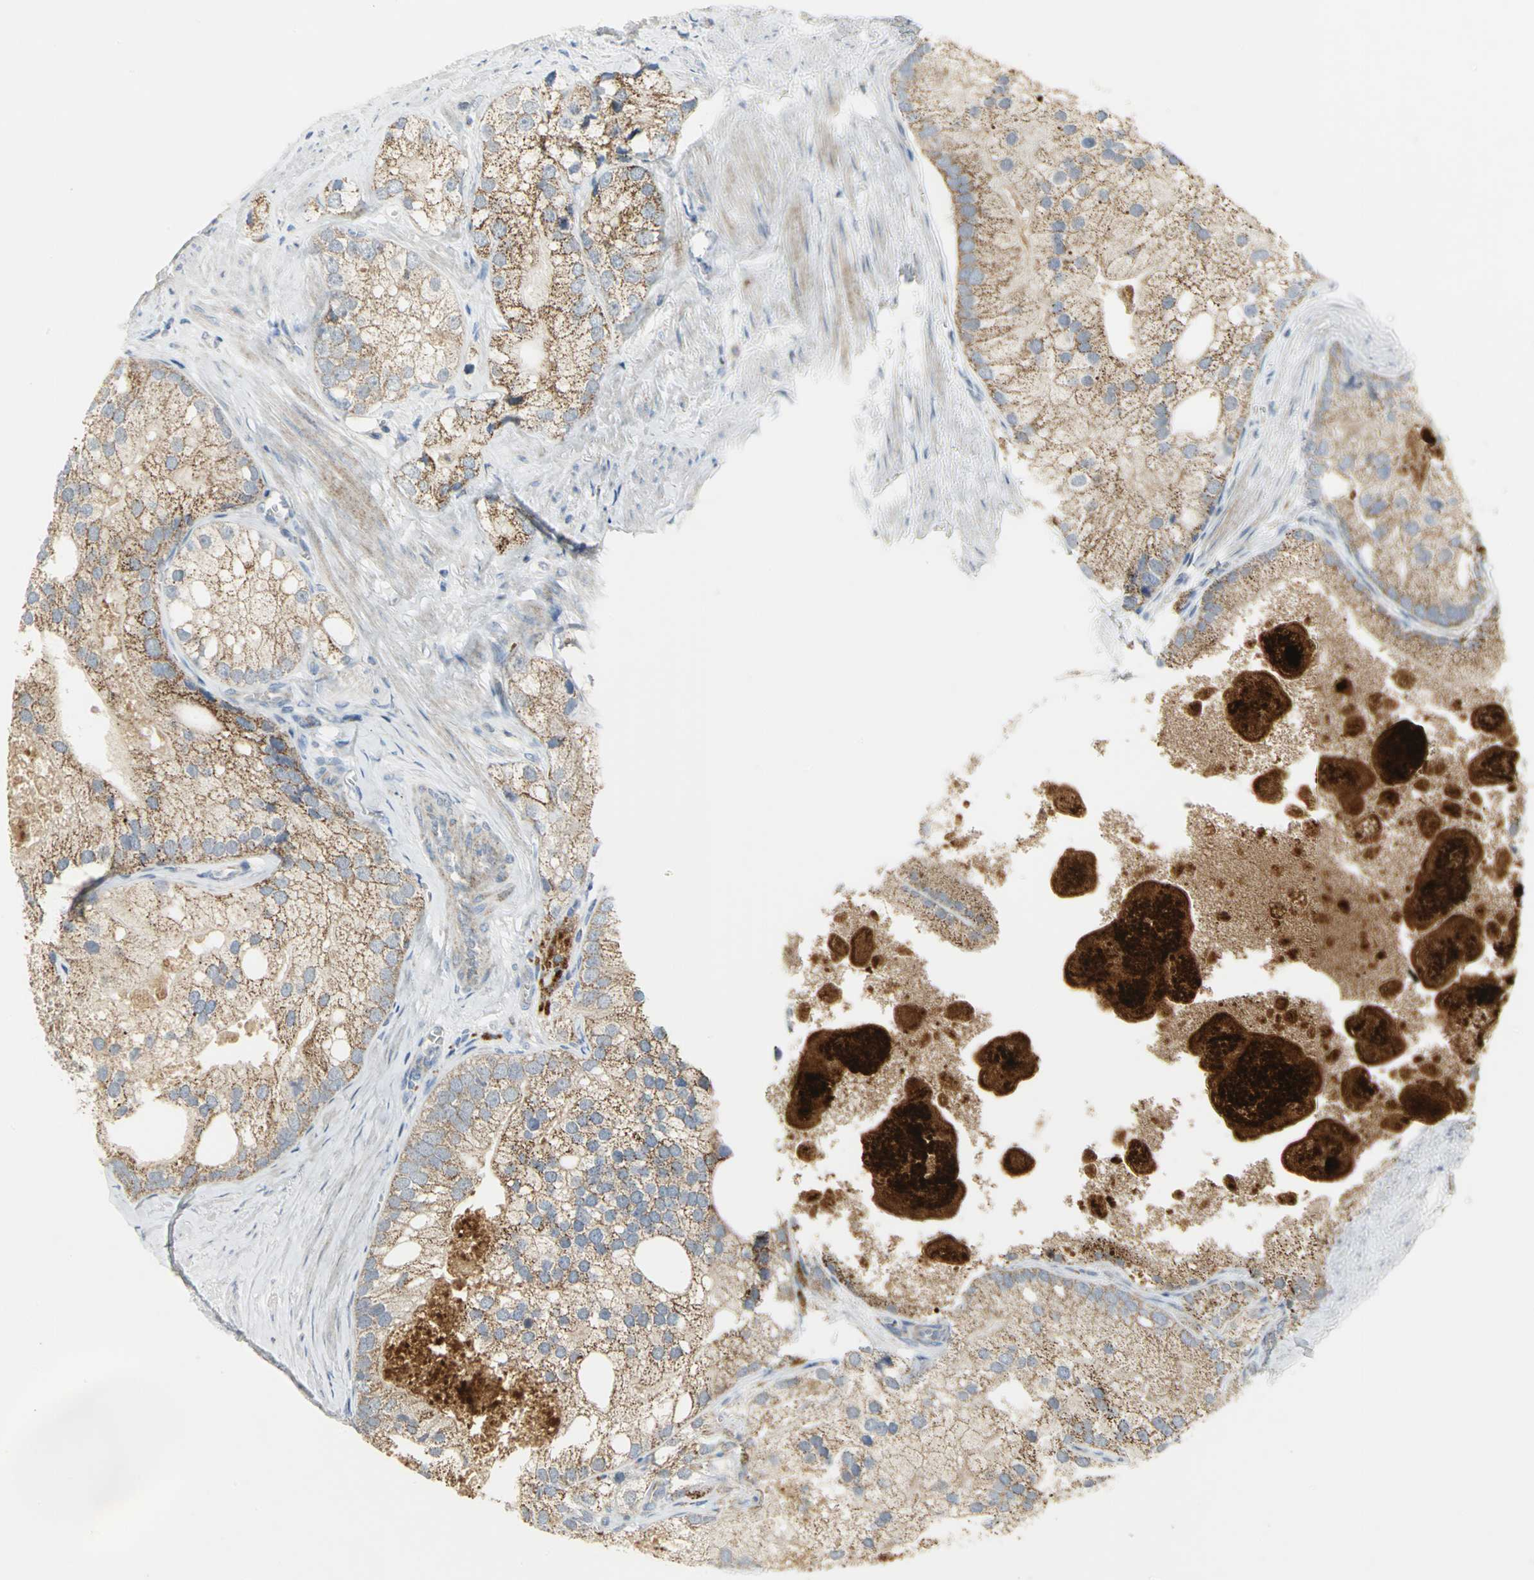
{"staining": {"intensity": "moderate", "quantity": ">75%", "location": "cytoplasmic/membranous"}, "tissue": "prostate cancer", "cell_type": "Tumor cells", "image_type": "cancer", "snomed": [{"axis": "morphology", "description": "Adenocarcinoma, Low grade"}, {"axis": "topography", "description": "Prostate"}], "caption": "DAB (3,3'-diaminobenzidine) immunohistochemical staining of human prostate adenocarcinoma (low-grade) demonstrates moderate cytoplasmic/membranous protein positivity in approximately >75% of tumor cells.", "gene": "SPPL2B", "patient": {"sex": "male", "age": 69}}